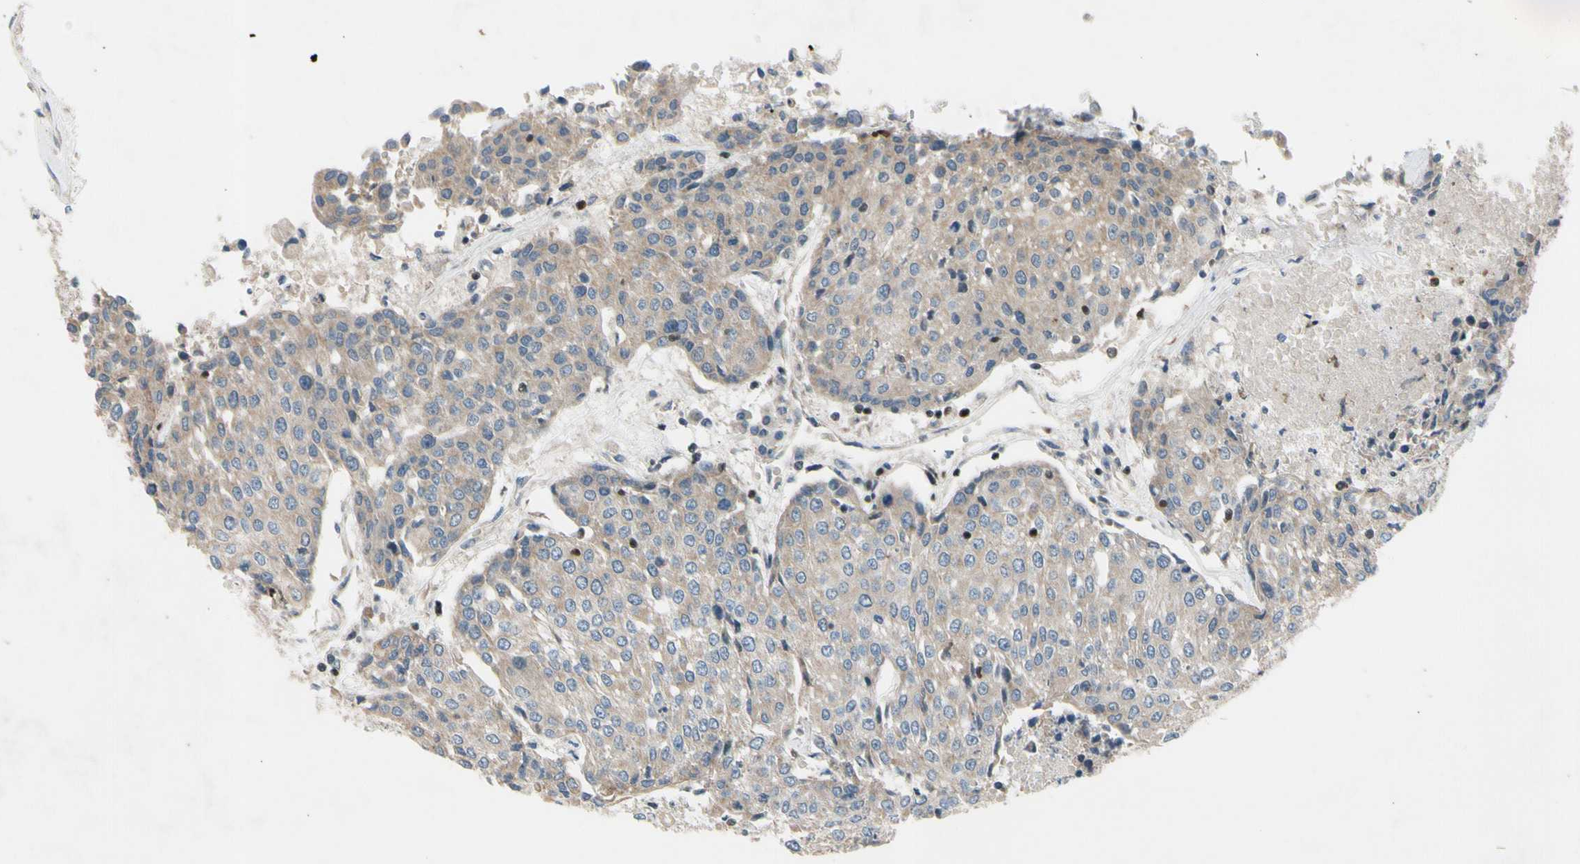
{"staining": {"intensity": "weak", "quantity": ">75%", "location": "cytoplasmic/membranous"}, "tissue": "urothelial cancer", "cell_type": "Tumor cells", "image_type": "cancer", "snomed": [{"axis": "morphology", "description": "Urothelial carcinoma, High grade"}, {"axis": "topography", "description": "Urinary bladder"}], "caption": "Urothelial carcinoma (high-grade) stained with immunohistochemistry reveals weak cytoplasmic/membranous staining in approximately >75% of tumor cells.", "gene": "TBX21", "patient": {"sex": "female", "age": 85}}